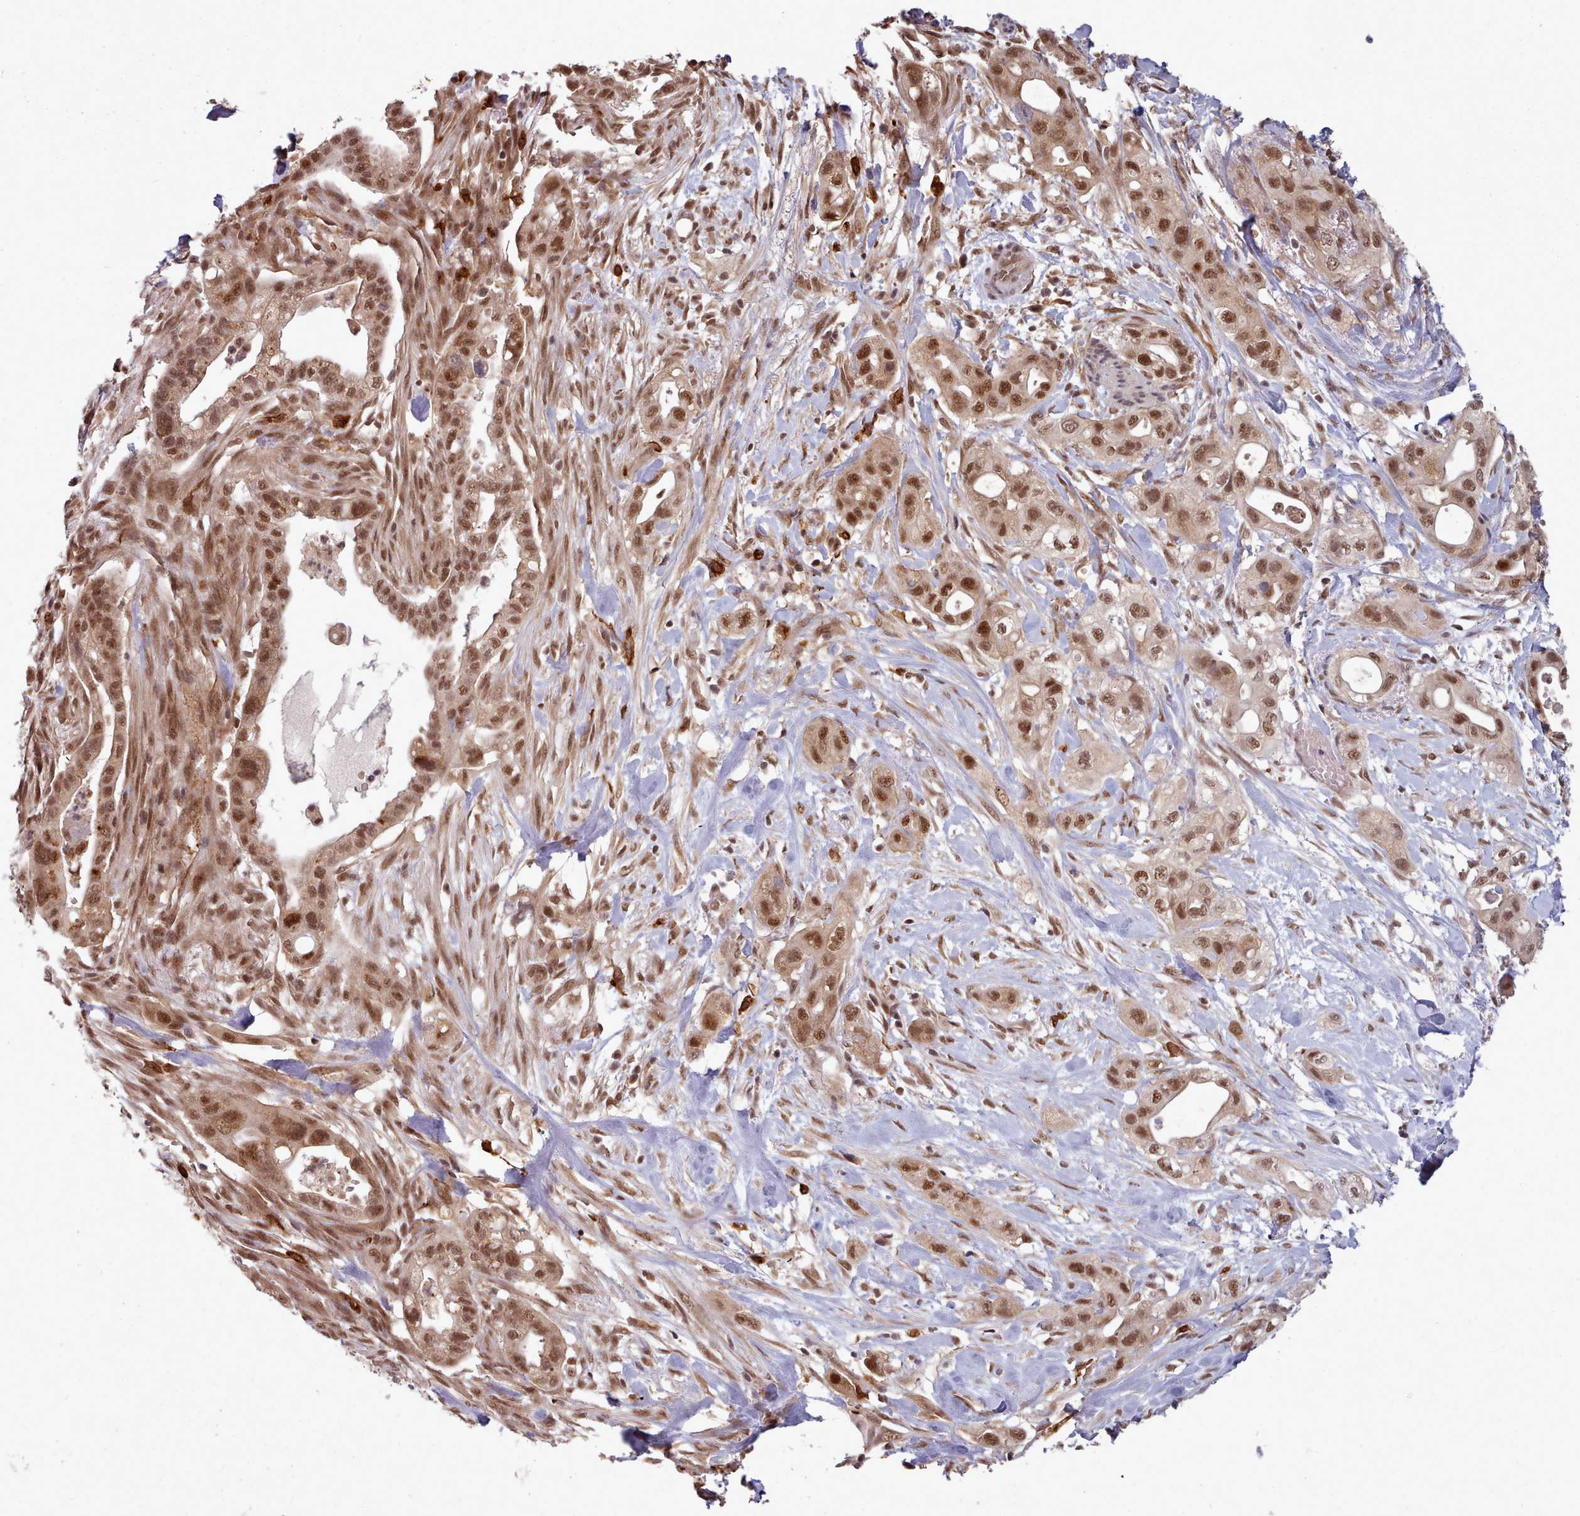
{"staining": {"intensity": "moderate", "quantity": ">75%", "location": "nuclear"}, "tissue": "pancreatic cancer", "cell_type": "Tumor cells", "image_type": "cancer", "snomed": [{"axis": "morphology", "description": "Adenocarcinoma, NOS"}, {"axis": "topography", "description": "Pancreas"}], "caption": "Immunohistochemistry image of neoplastic tissue: human pancreatic adenocarcinoma stained using immunohistochemistry (IHC) shows medium levels of moderate protein expression localized specifically in the nuclear of tumor cells, appearing as a nuclear brown color.", "gene": "DHX8", "patient": {"sex": "male", "age": 44}}